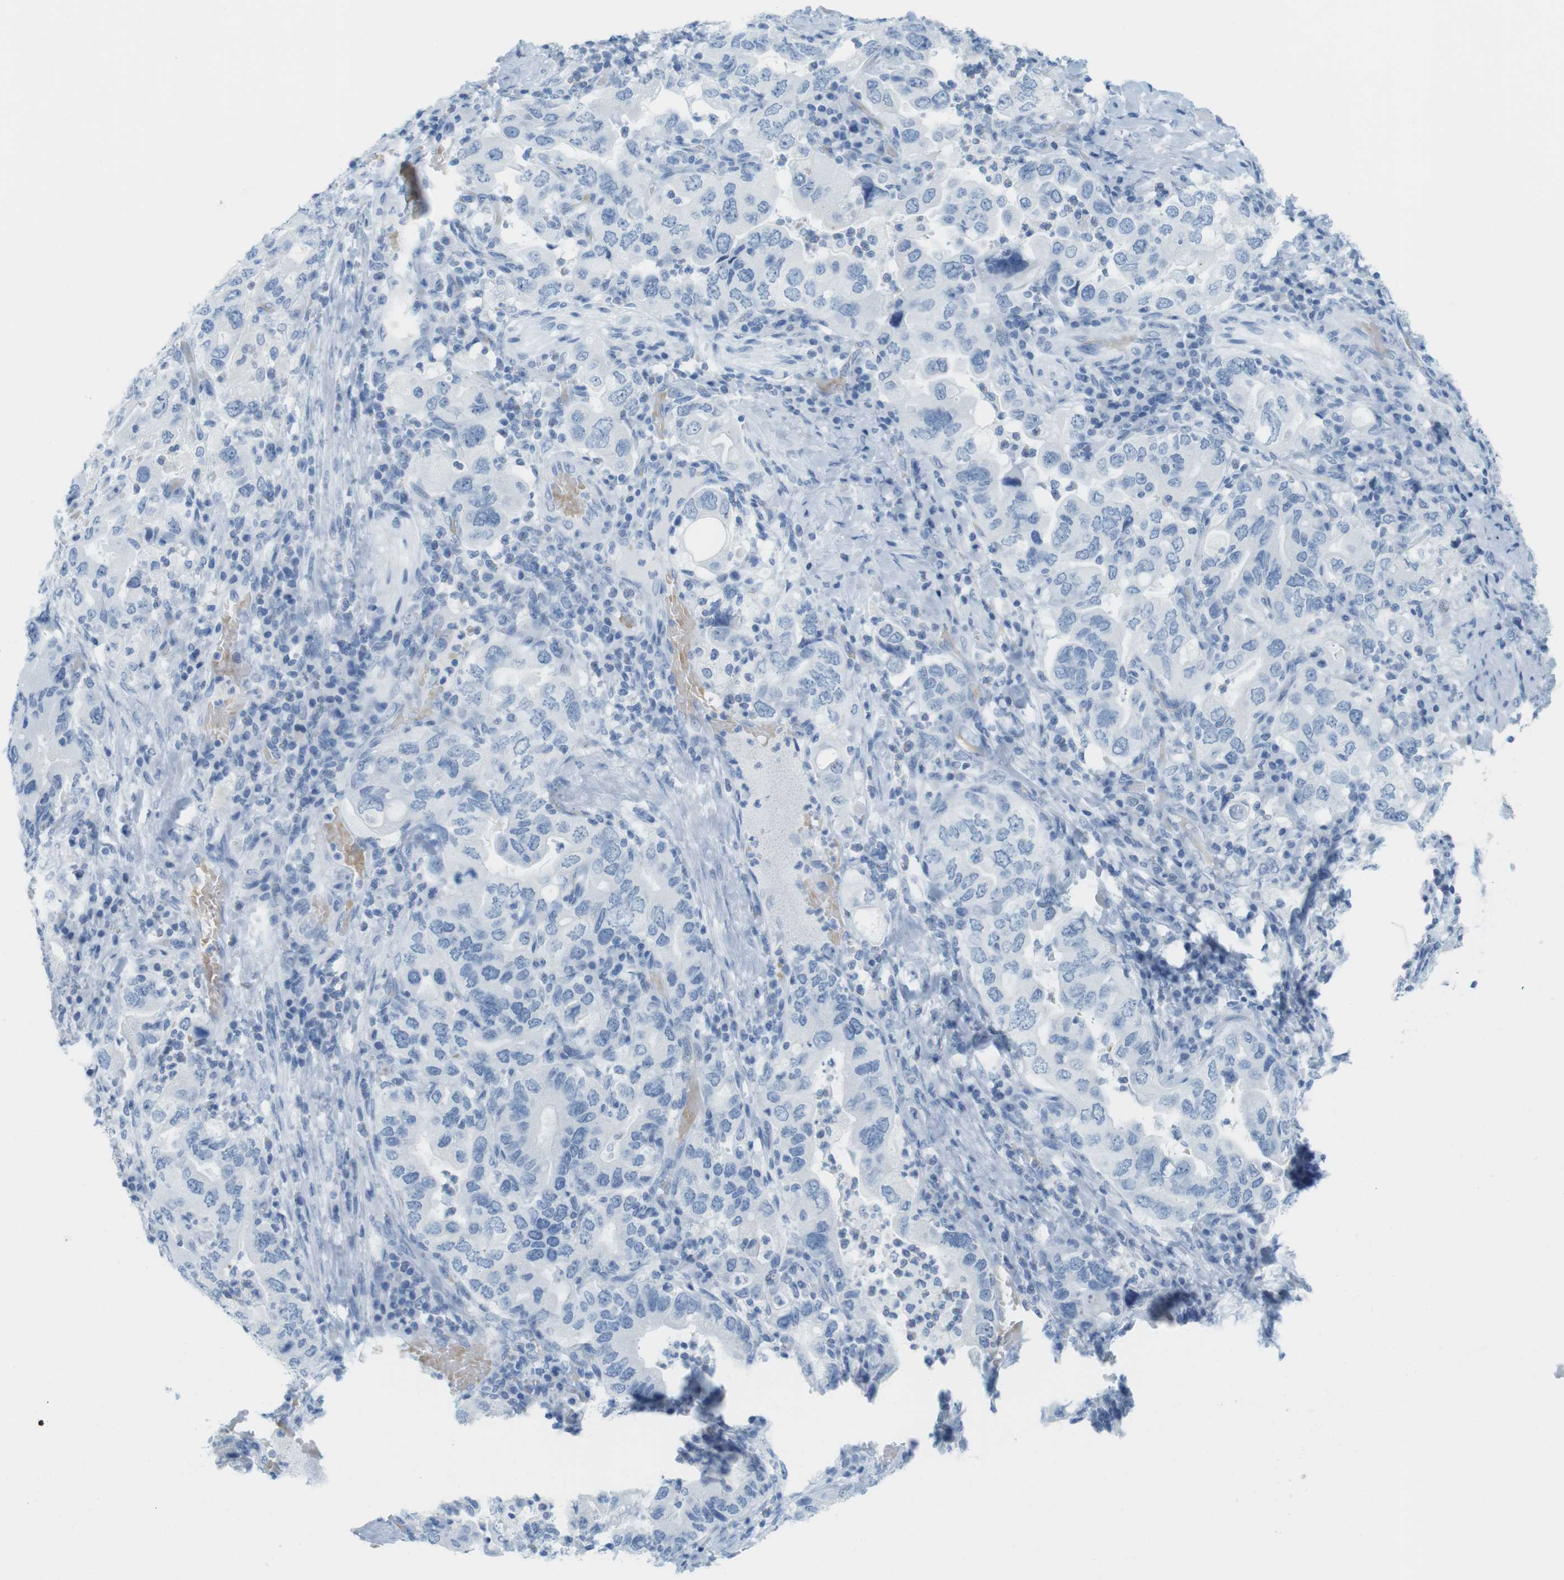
{"staining": {"intensity": "negative", "quantity": "none", "location": "none"}, "tissue": "stomach cancer", "cell_type": "Tumor cells", "image_type": "cancer", "snomed": [{"axis": "morphology", "description": "Adenocarcinoma, NOS"}, {"axis": "topography", "description": "Stomach, upper"}], "caption": "IHC micrograph of neoplastic tissue: human stomach cancer (adenocarcinoma) stained with DAB demonstrates no significant protein staining in tumor cells.", "gene": "TNNT2", "patient": {"sex": "male", "age": 62}}